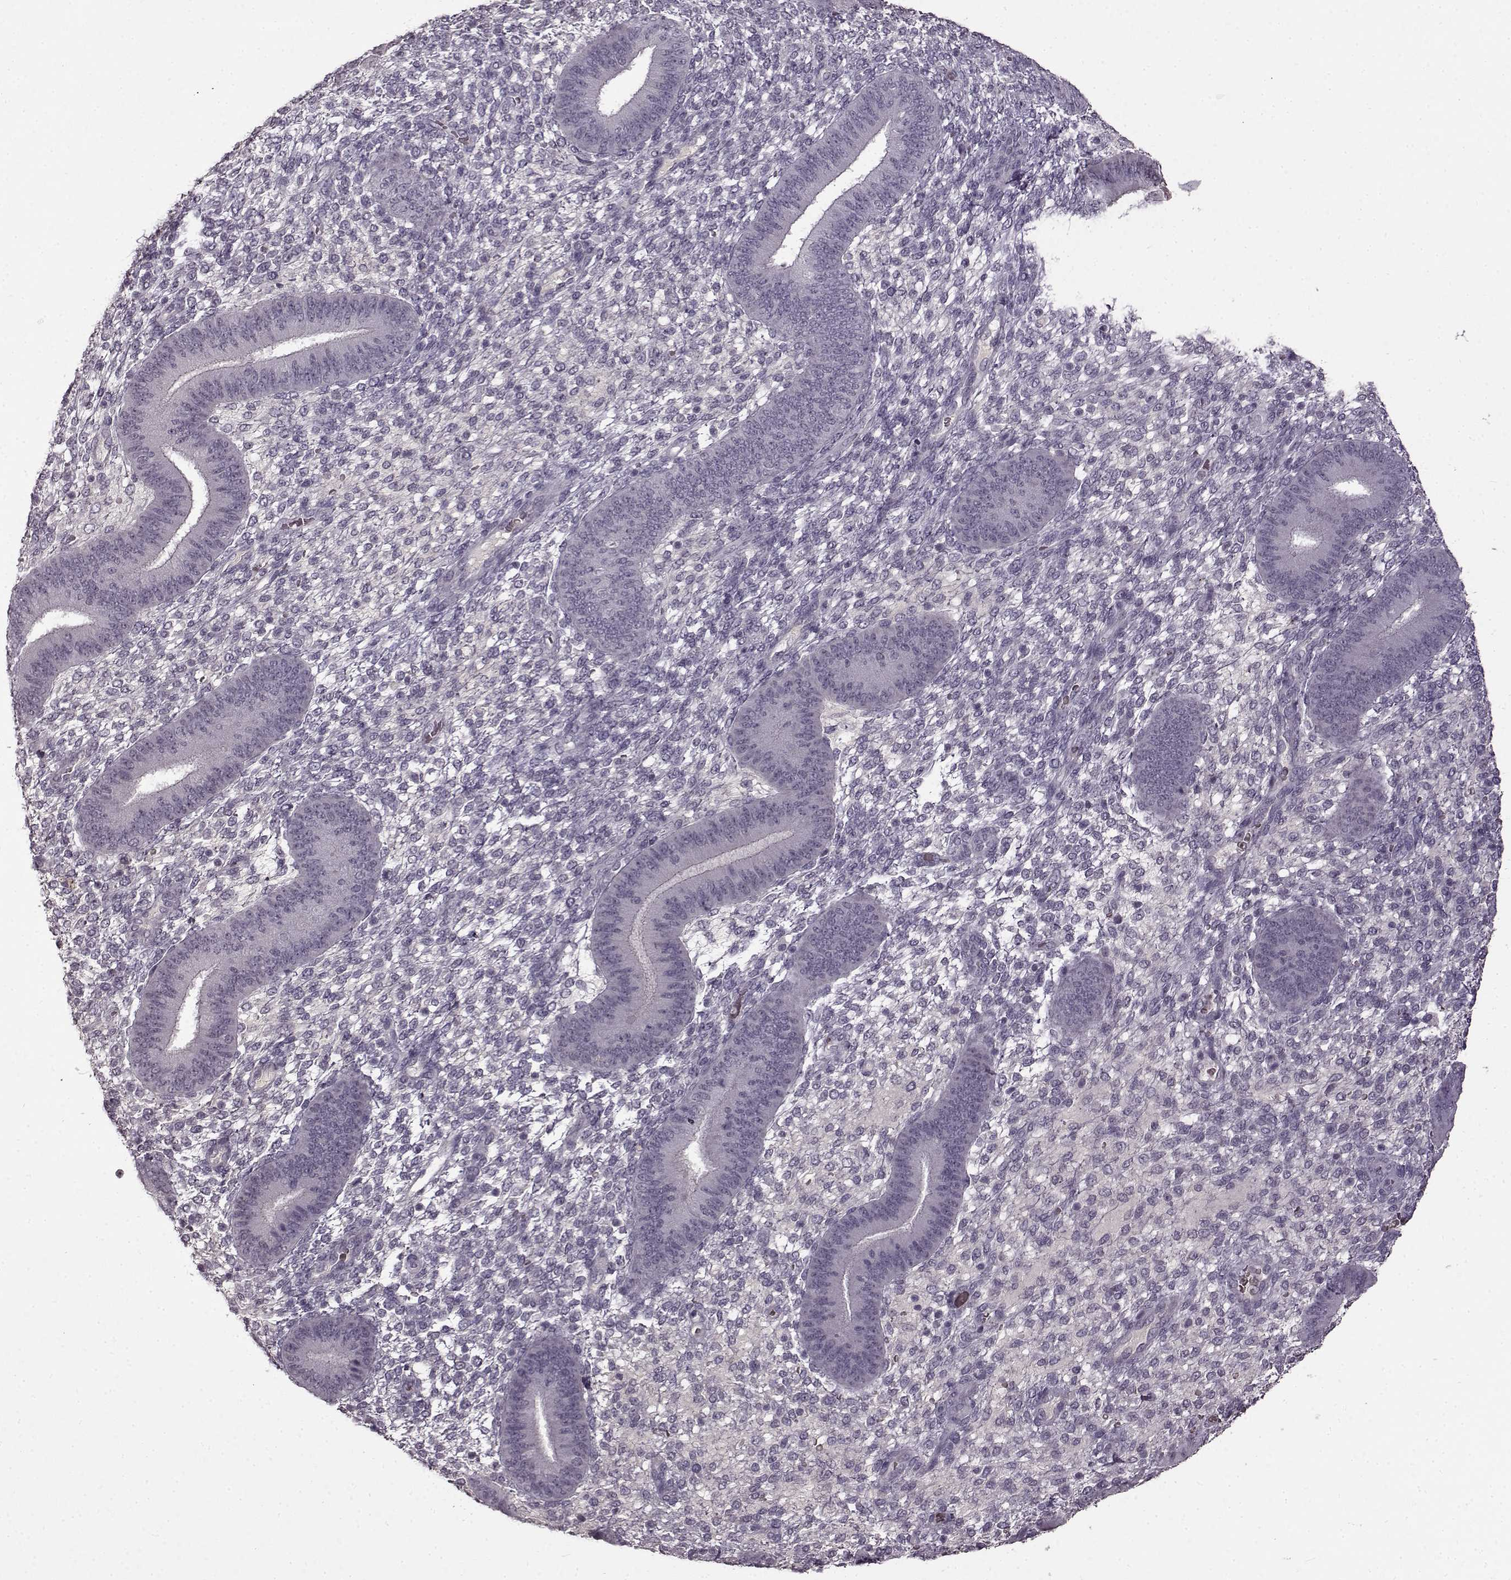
{"staining": {"intensity": "negative", "quantity": "none", "location": "none"}, "tissue": "endometrium", "cell_type": "Cells in endometrial stroma", "image_type": "normal", "snomed": [{"axis": "morphology", "description": "Normal tissue, NOS"}, {"axis": "topography", "description": "Endometrium"}], "caption": "High magnification brightfield microscopy of normal endometrium stained with DAB (3,3'-diaminobenzidine) (brown) and counterstained with hematoxylin (blue): cells in endometrial stroma show no significant expression. (DAB (3,3'-diaminobenzidine) IHC, high magnification).", "gene": "CNGA3", "patient": {"sex": "female", "age": 39}}